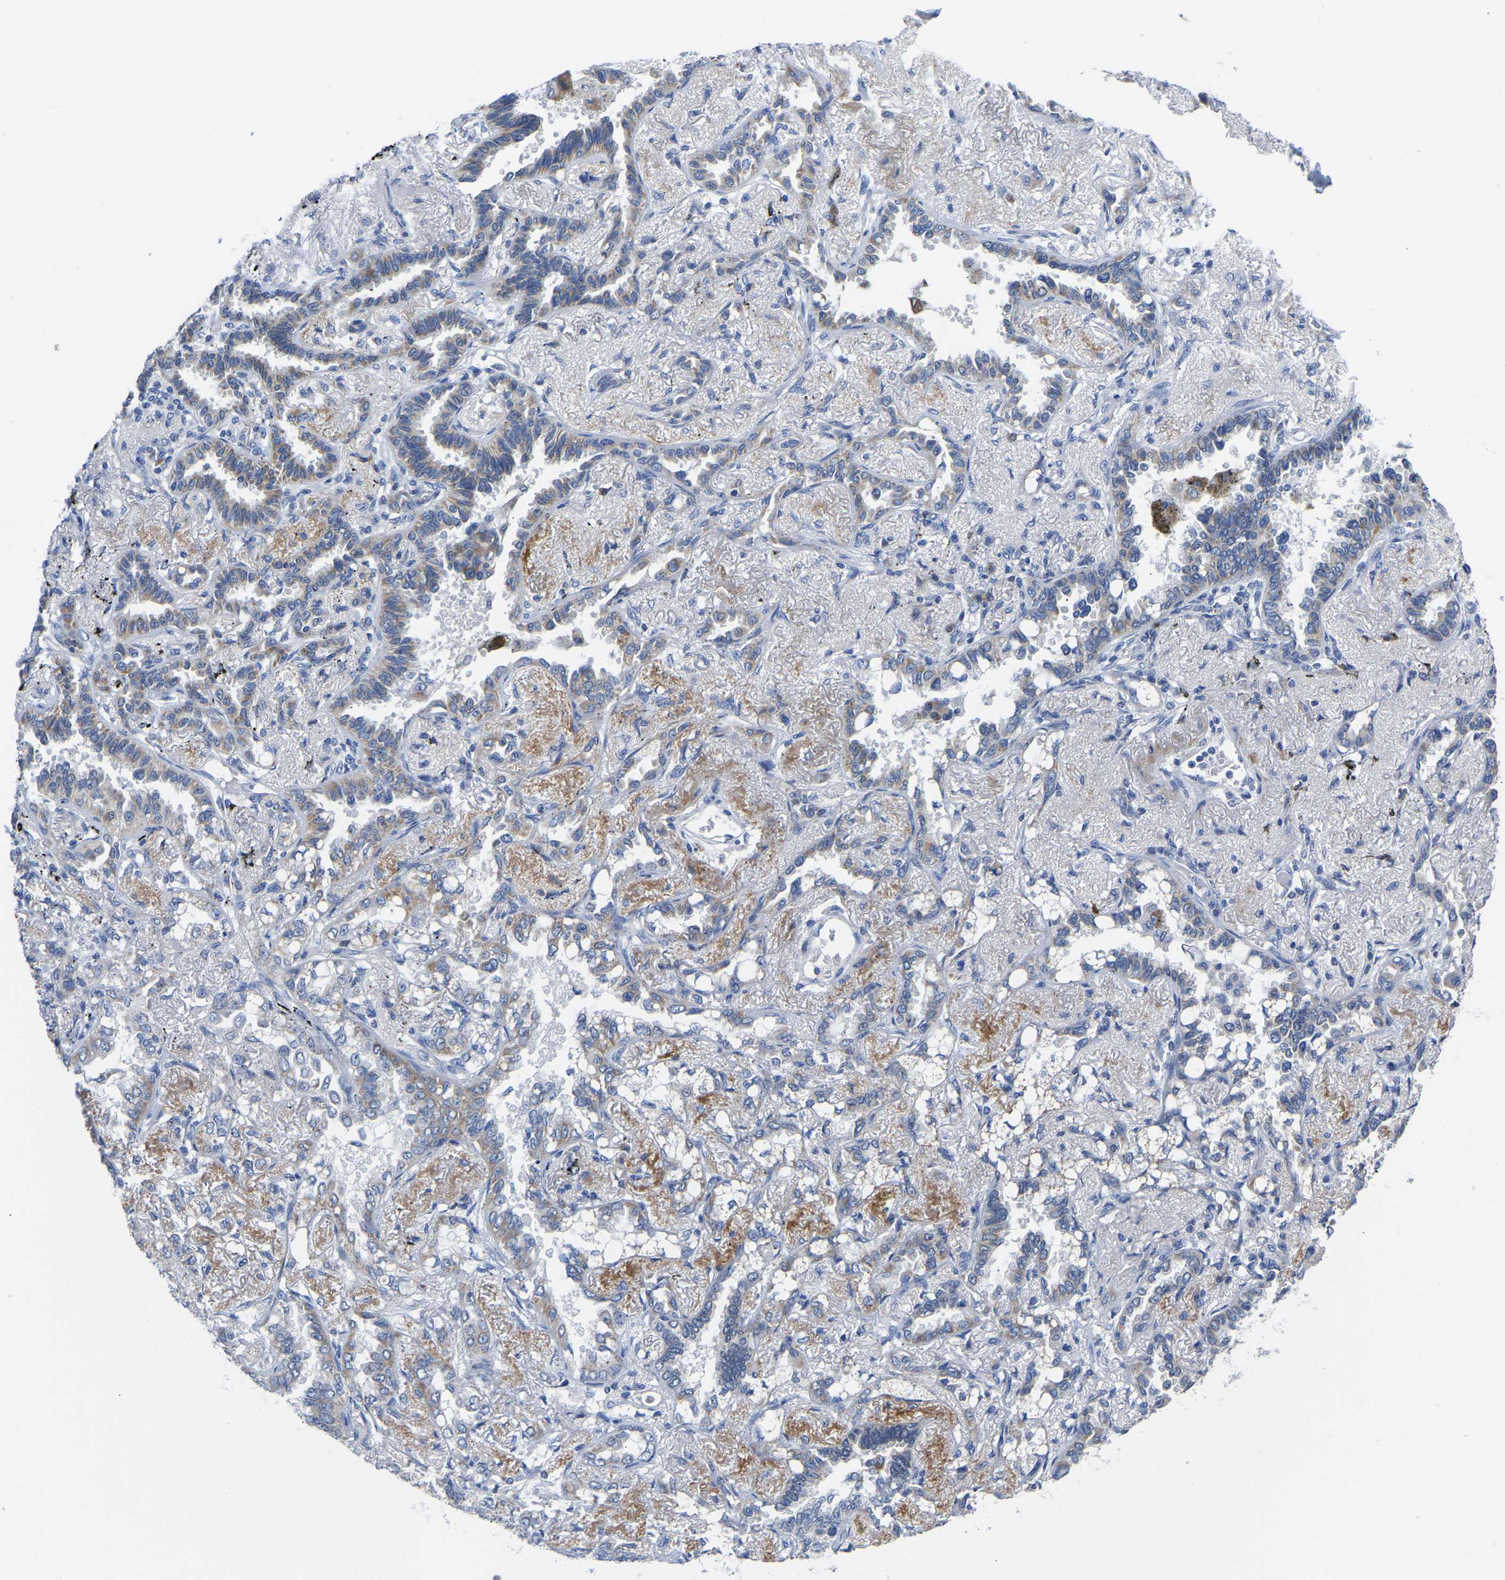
{"staining": {"intensity": "weak", "quantity": "25%-75%", "location": "cytoplasmic/membranous"}, "tissue": "lung cancer", "cell_type": "Tumor cells", "image_type": "cancer", "snomed": [{"axis": "morphology", "description": "Adenocarcinoma, NOS"}, {"axis": "topography", "description": "Lung"}], "caption": "Adenocarcinoma (lung) stained with a protein marker shows weak staining in tumor cells.", "gene": "ETFA", "patient": {"sex": "male", "age": 59}}